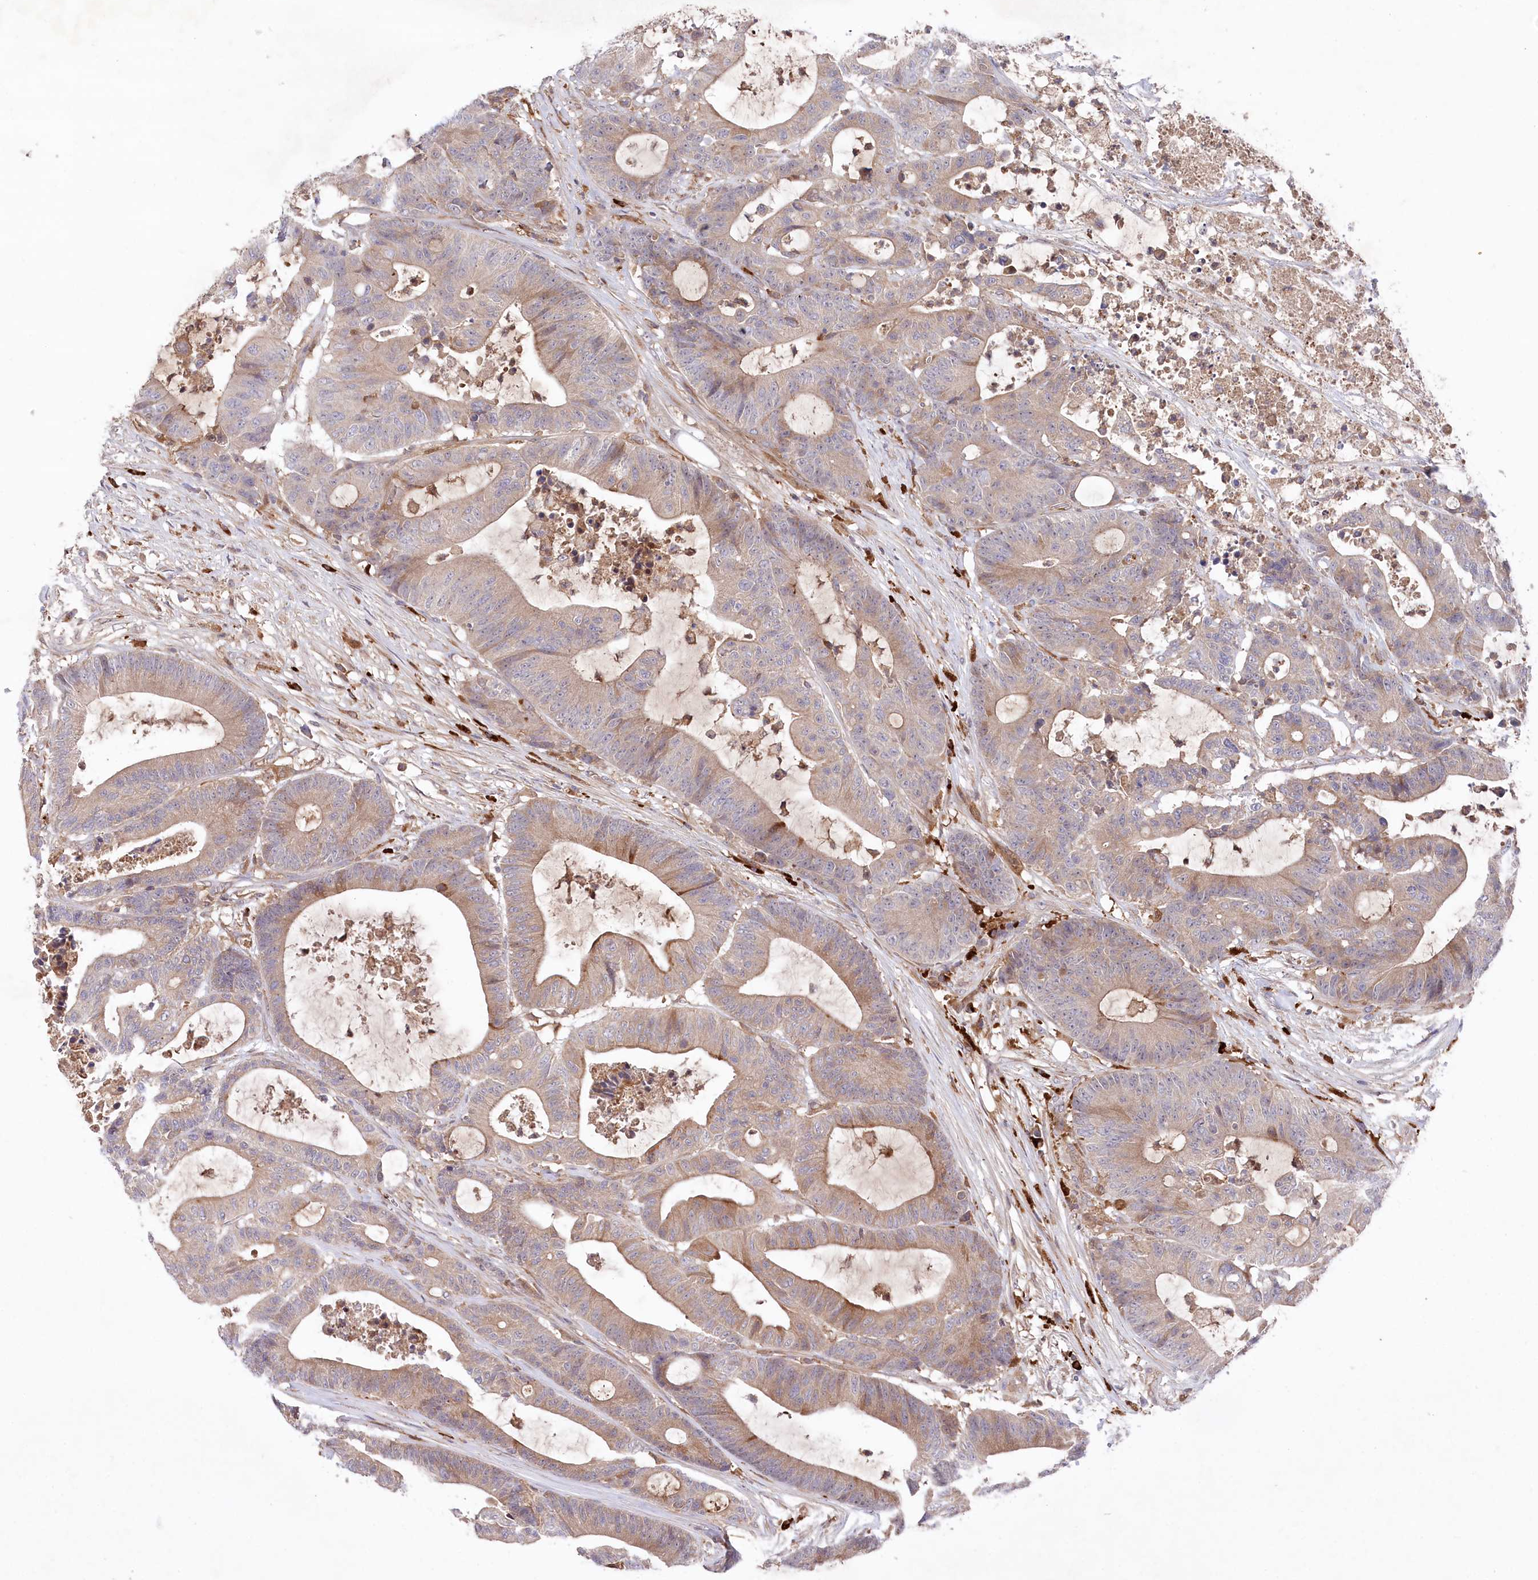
{"staining": {"intensity": "moderate", "quantity": ">75%", "location": "cytoplasmic/membranous"}, "tissue": "colorectal cancer", "cell_type": "Tumor cells", "image_type": "cancer", "snomed": [{"axis": "morphology", "description": "Adenocarcinoma, NOS"}, {"axis": "topography", "description": "Colon"}], "caption": "DAB immunohistochemical staining of human adenocarcinoma (colorectal) displays moderate cytoplasmic/membranous protein positivity in approximately >75% of tumor cells.", "gene": "PPP1R21", "patient": {"sex": "female", "age": 84}}